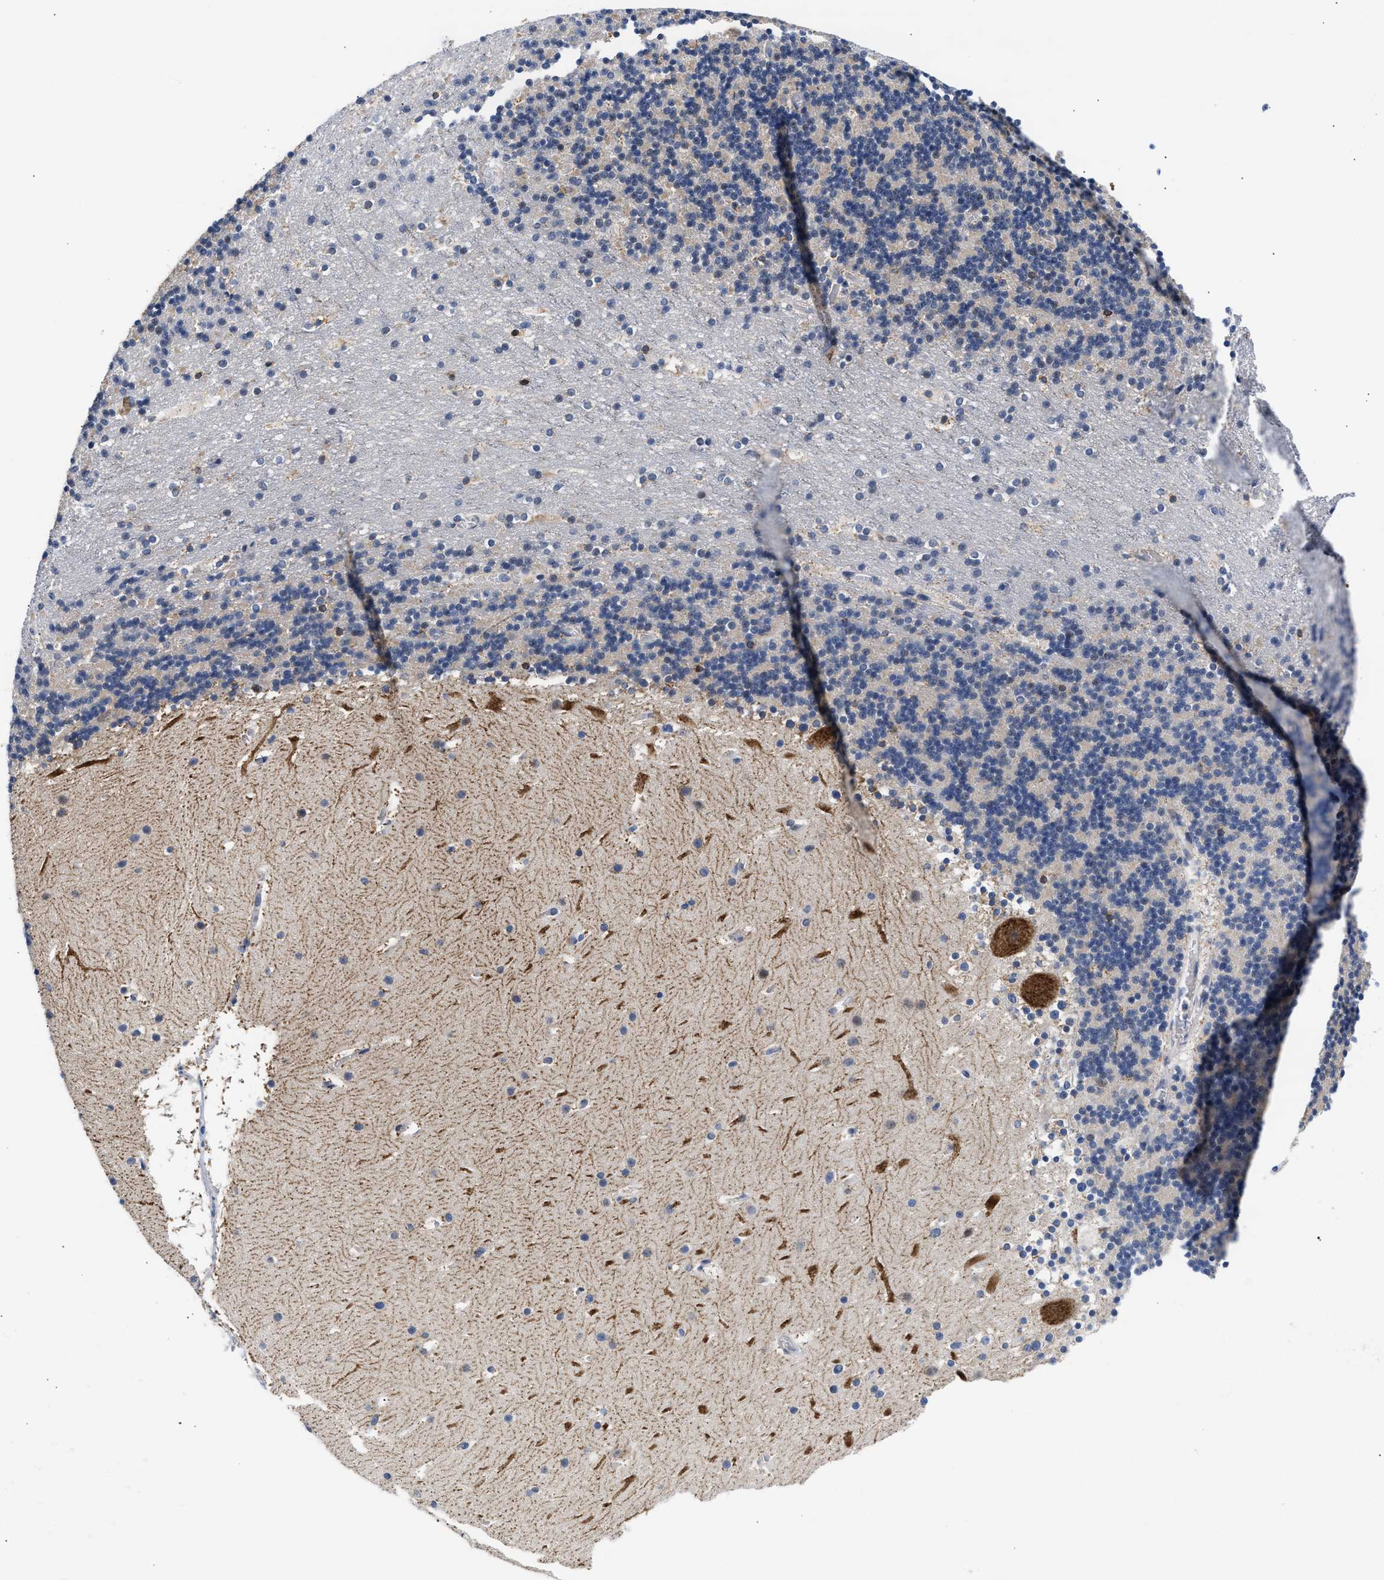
{"staining": {"intensity": "negative", "quantity": "none", "location": "none"}, "tissue": "cerebellum", "cell_type": "Cells in granular layer", "image_type": "normal", "snomed": [{"axis": "morphology", "description": "Normal tissue, NOS"}, {"axis": "topography", "description": "Cerebellum"}], "caption": "Histopathology image shows no protein positivity in cells in granular layer of unremarkable cerebellum.", "gene": "RINT1", "patient": {"sex": "male", "age": 45}}